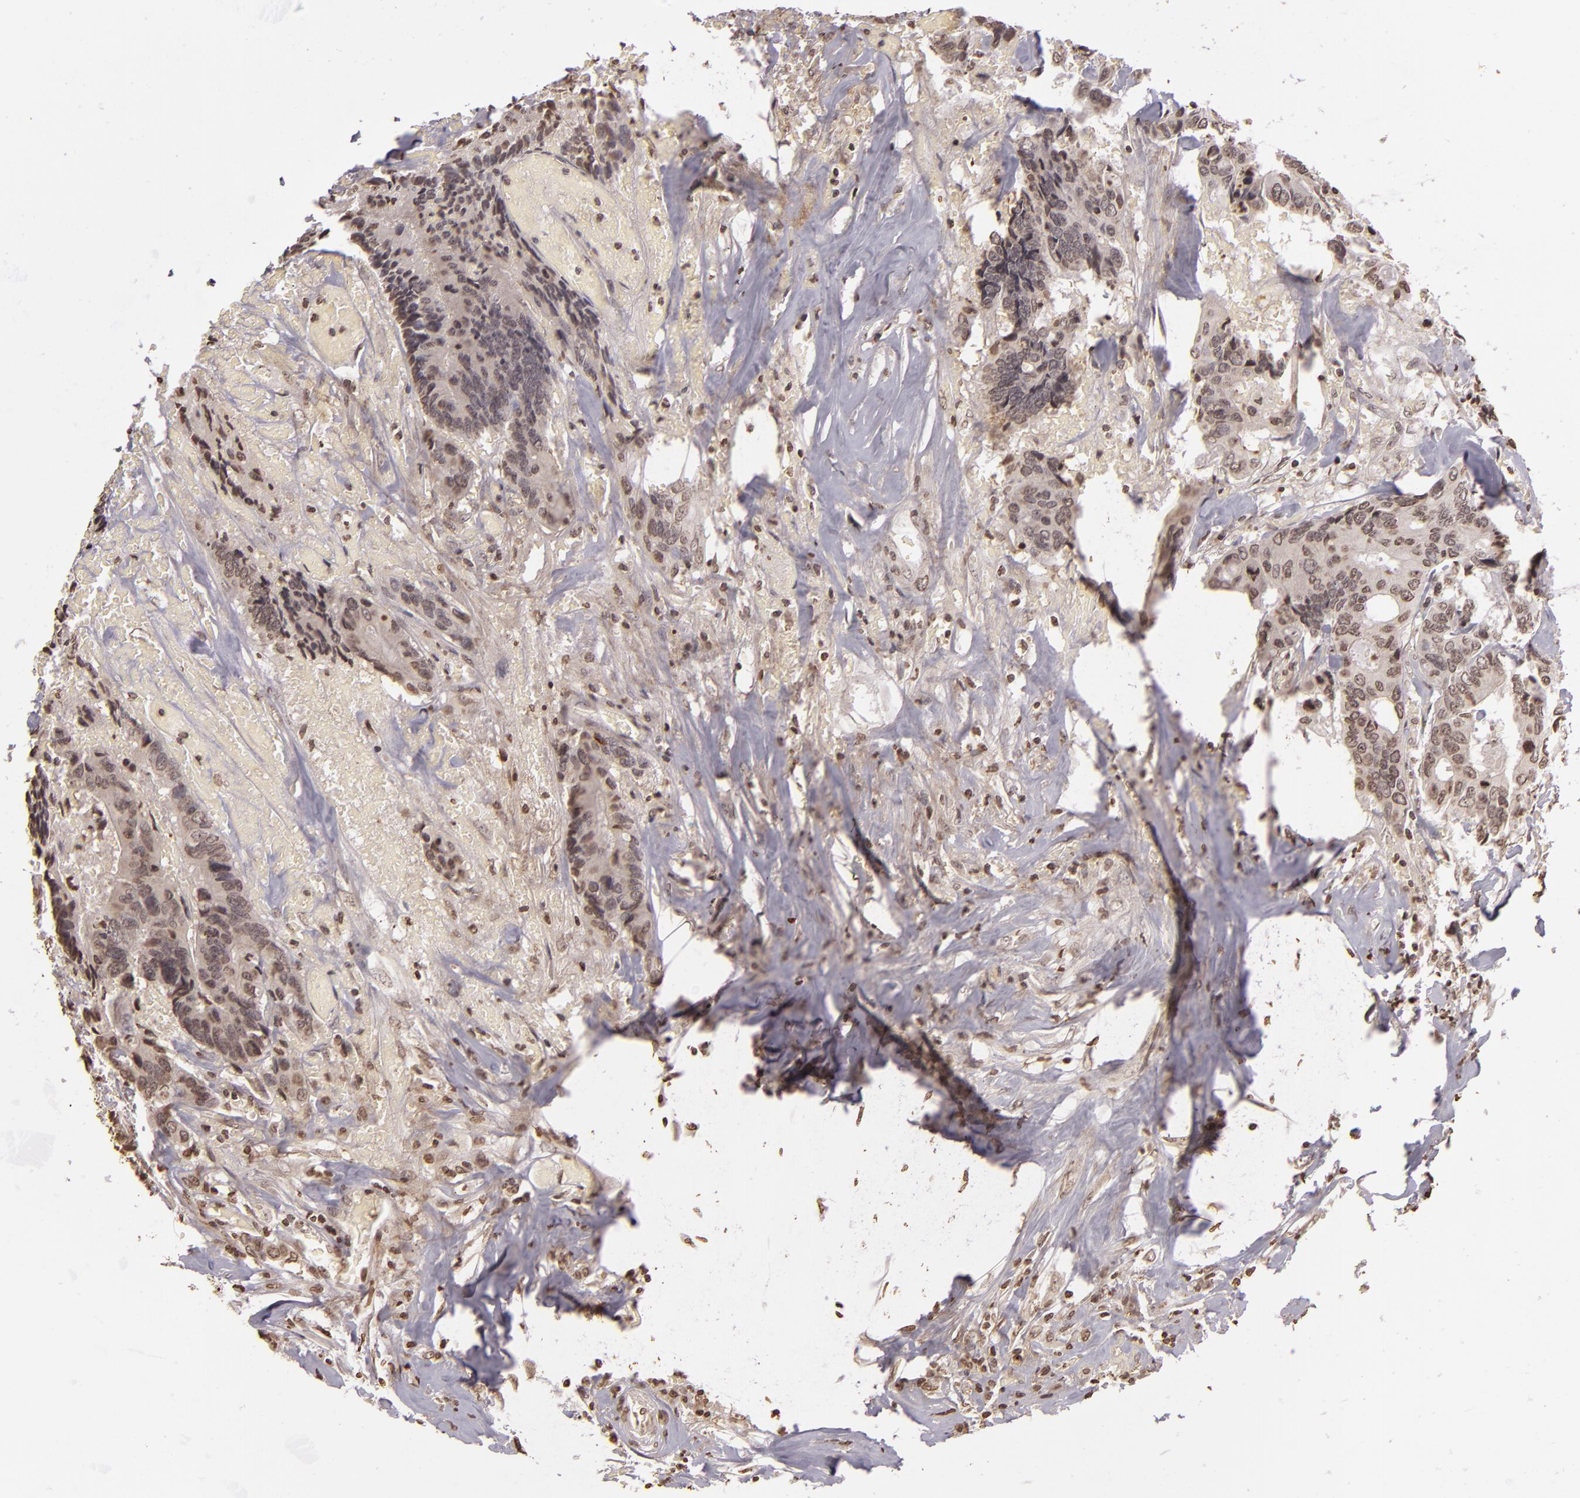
{"staining": {"intensity": "weak", "quantity": "25%-75%", "location": "nuclear"}, "tissue": "colorectal cancer", "cell_type": "Tumor cells", "image_type": "cancer", "snomed": [{"axis": "morphology", "description": "Adenocarcinoma, NOS"}, {"axis": "topography", "description": "Rectum"}], "caption": "This is a histology image of IHC staining of colorectal cancer (adenocarcinoma), which shows weak positivity in the nuclear of tumor cells.", "gene": "THRB", "patient": {"sex": "male", "age": 55}}